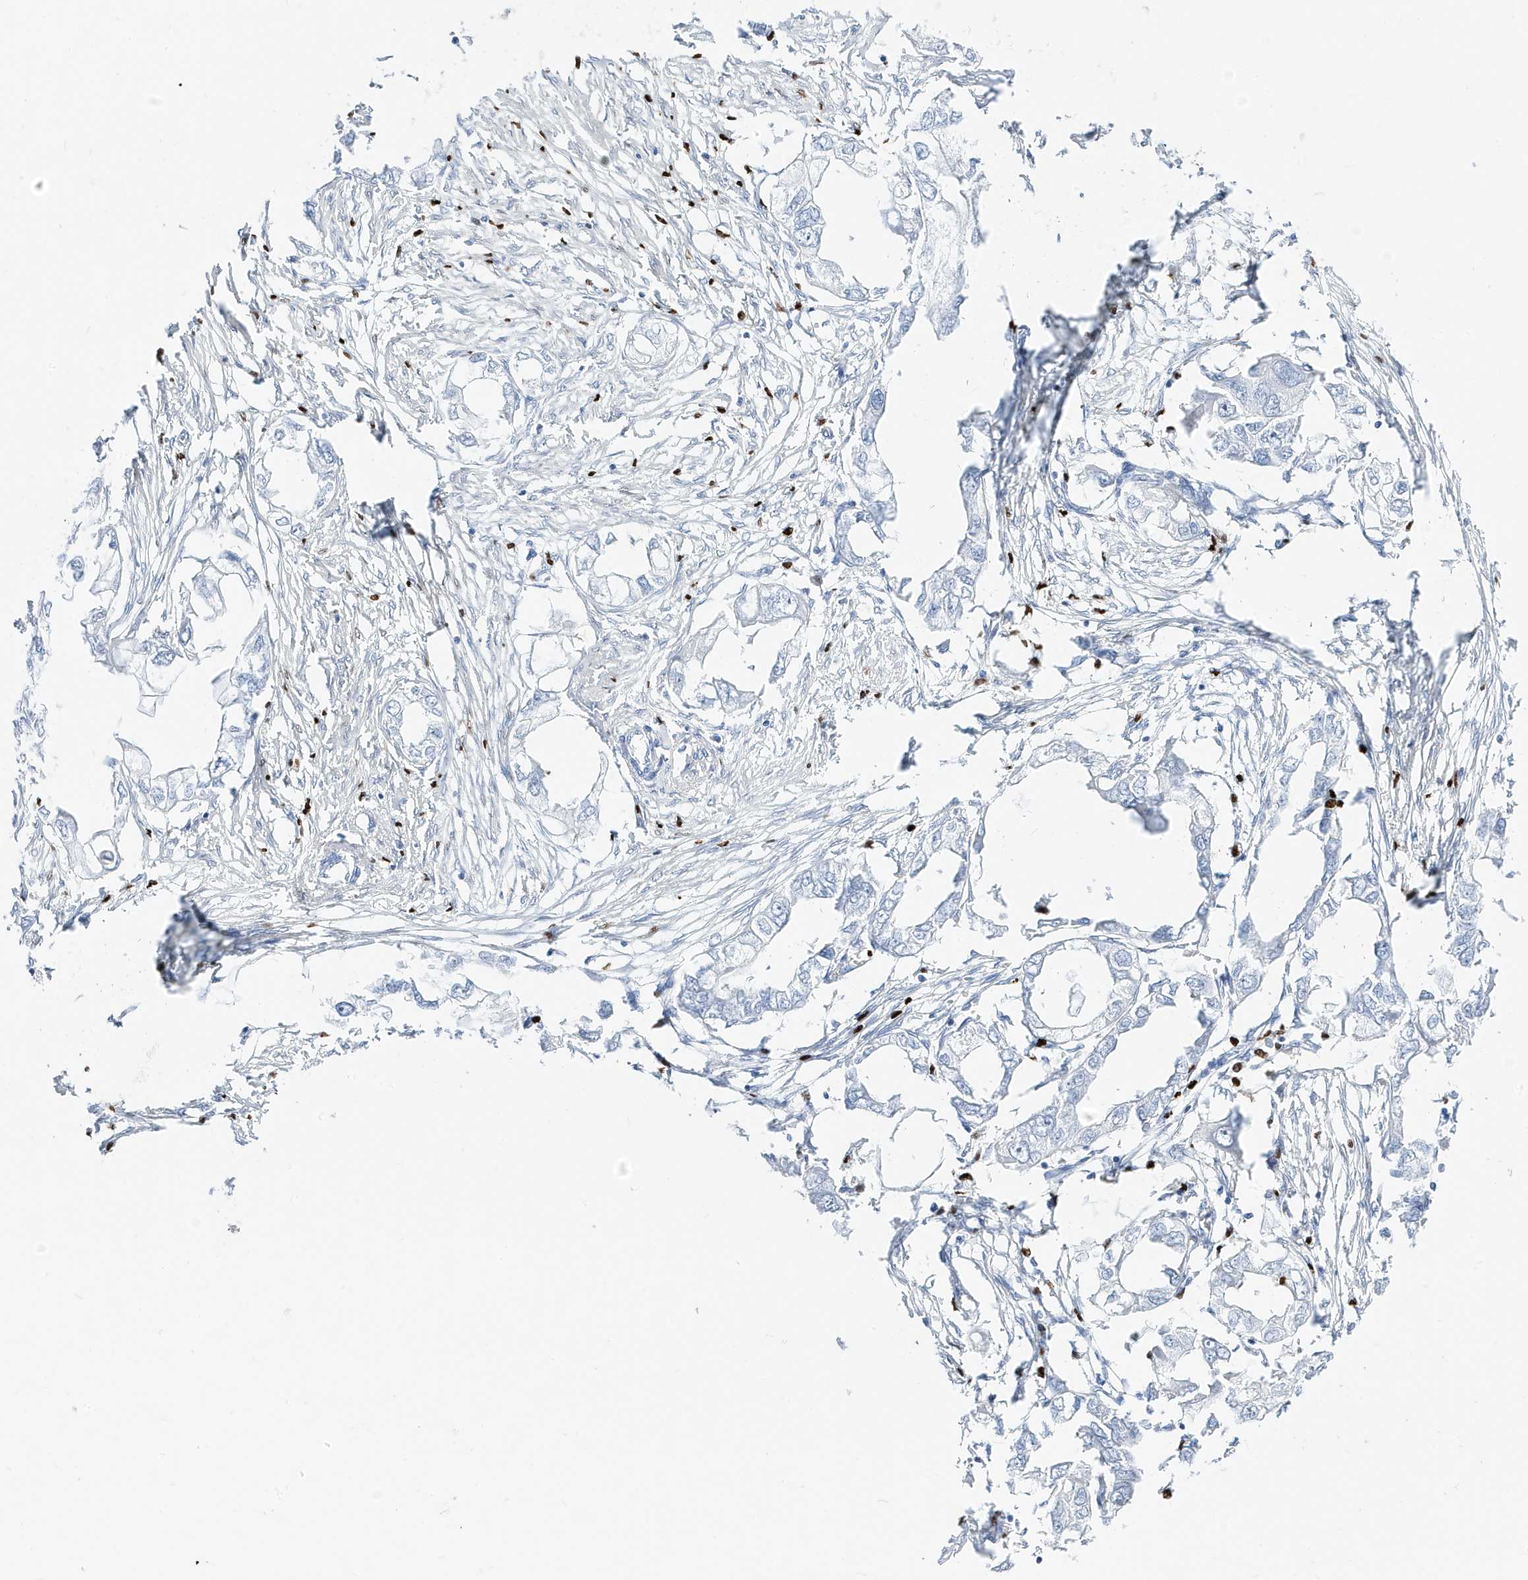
{"staining": {"intensity": "negative", "quantity": "none", "location": "none"}, "tissue": "endometrial cancer", "cell_type": "Tumor cells", "image_type": "cancer", "snomed": [{"axis": "morphology", "description": "Adenocarcinoma, NOS"}, {"axis": "morphology", "description": "Adenocarcinoma, metastatic, NOS"}, {"axis": "topography", "description": "Adipose tissue"}, {"axis": "topography", "description": "Endometrium"}], "caption": "The immunohistochemistry image has no significant positivity in tumor cells of endometrial cancer (adenocarcinoma) tissue.", "gene": "MNDA", "patient": {"sex": "female", "age": 67}}